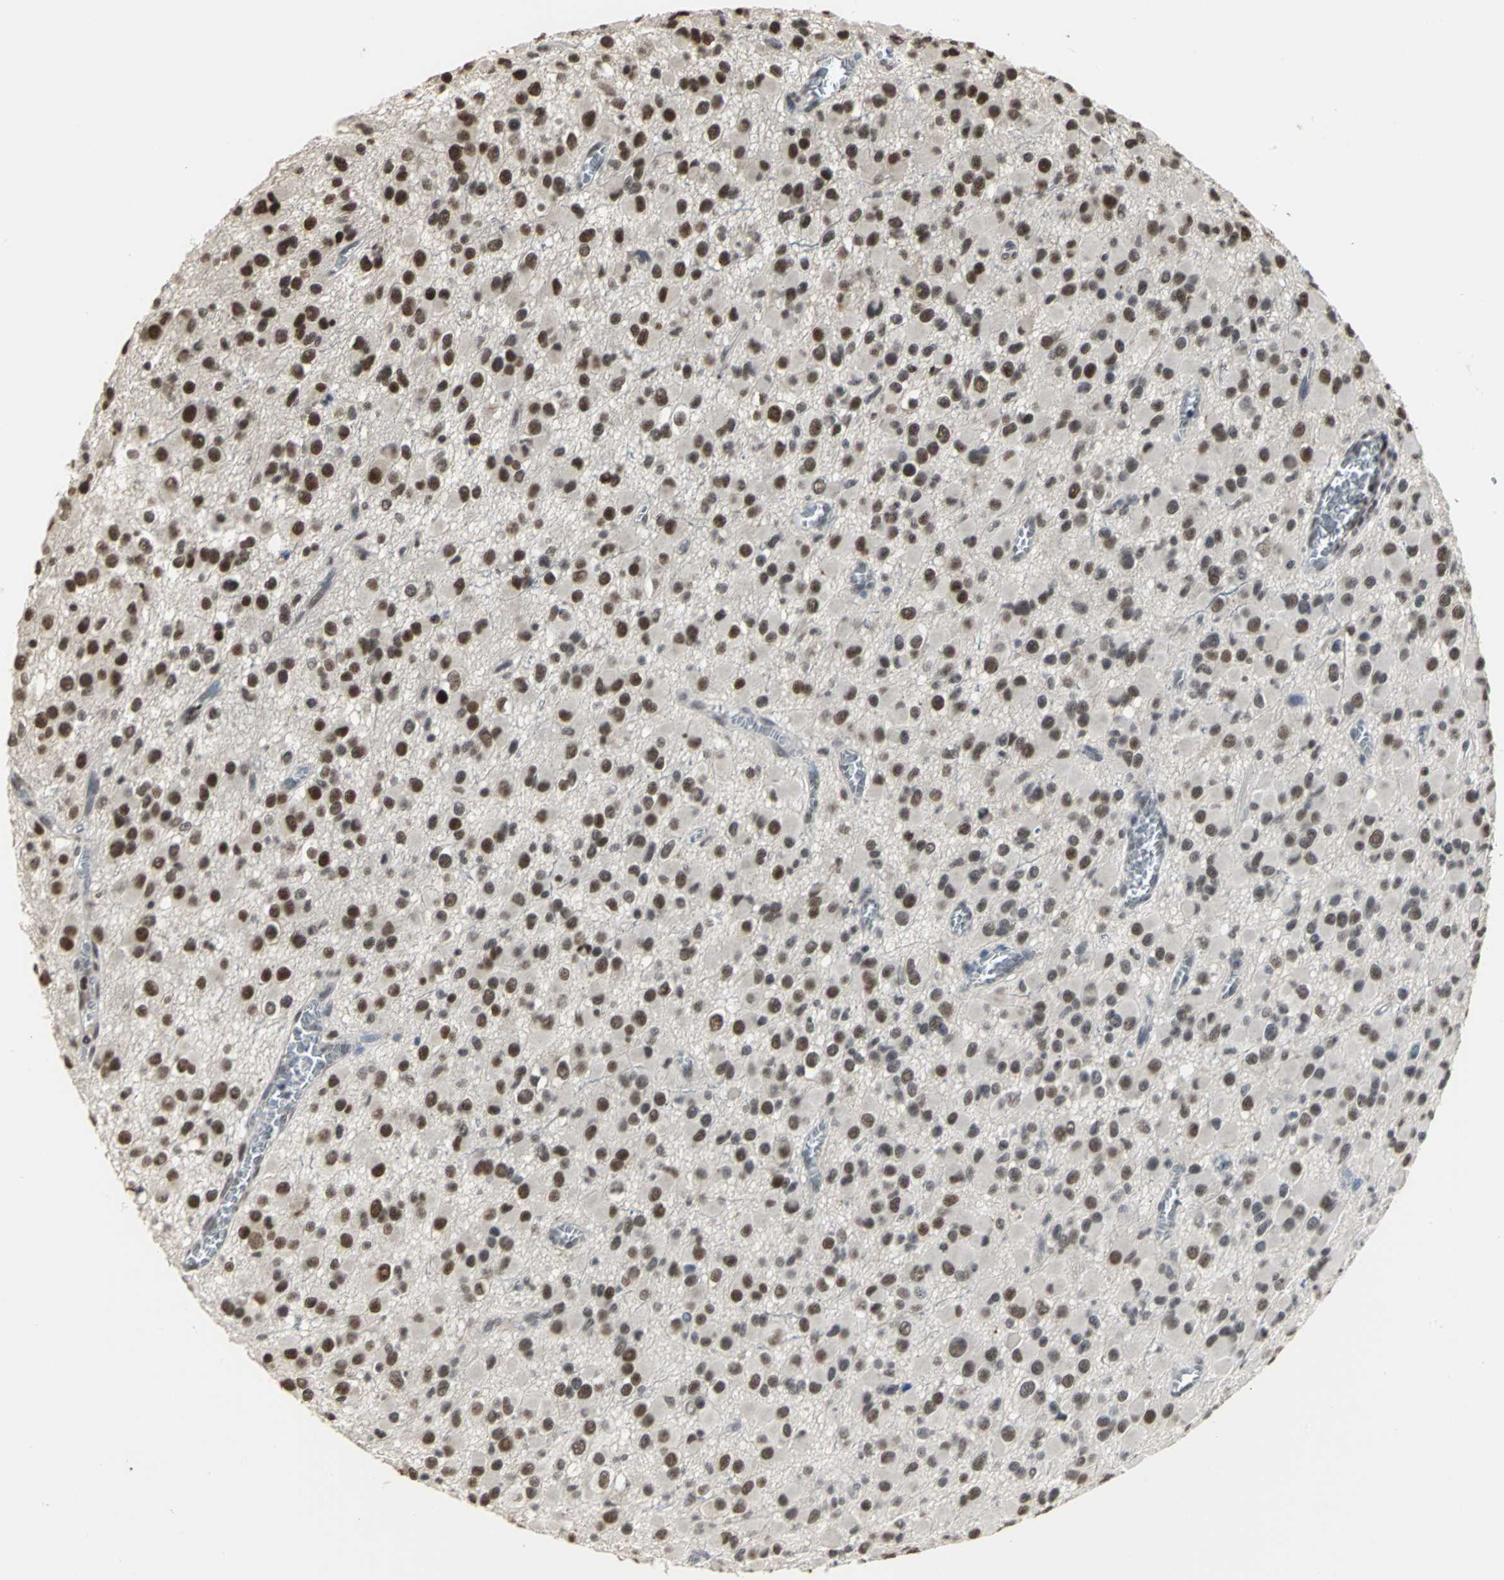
{"staining": {"intensity": "strong", "quantity": ">75%", "location": "nuclear"}, "tissue": "glioma", "cell_type": "Tumor cells", "image_type": "cancer", "snomed": [{"axis": "morphology", "description": "Glioma, malignant, Low grade"}, {"axis": "topography", "description": "Brain"}], "caption": "Strong nuclear expression for a protein is identified in about >75% of tumor cells of glioma using IHC.", "gene": "CCDC88C", "patient": {"sex": "male", "age": 42}}